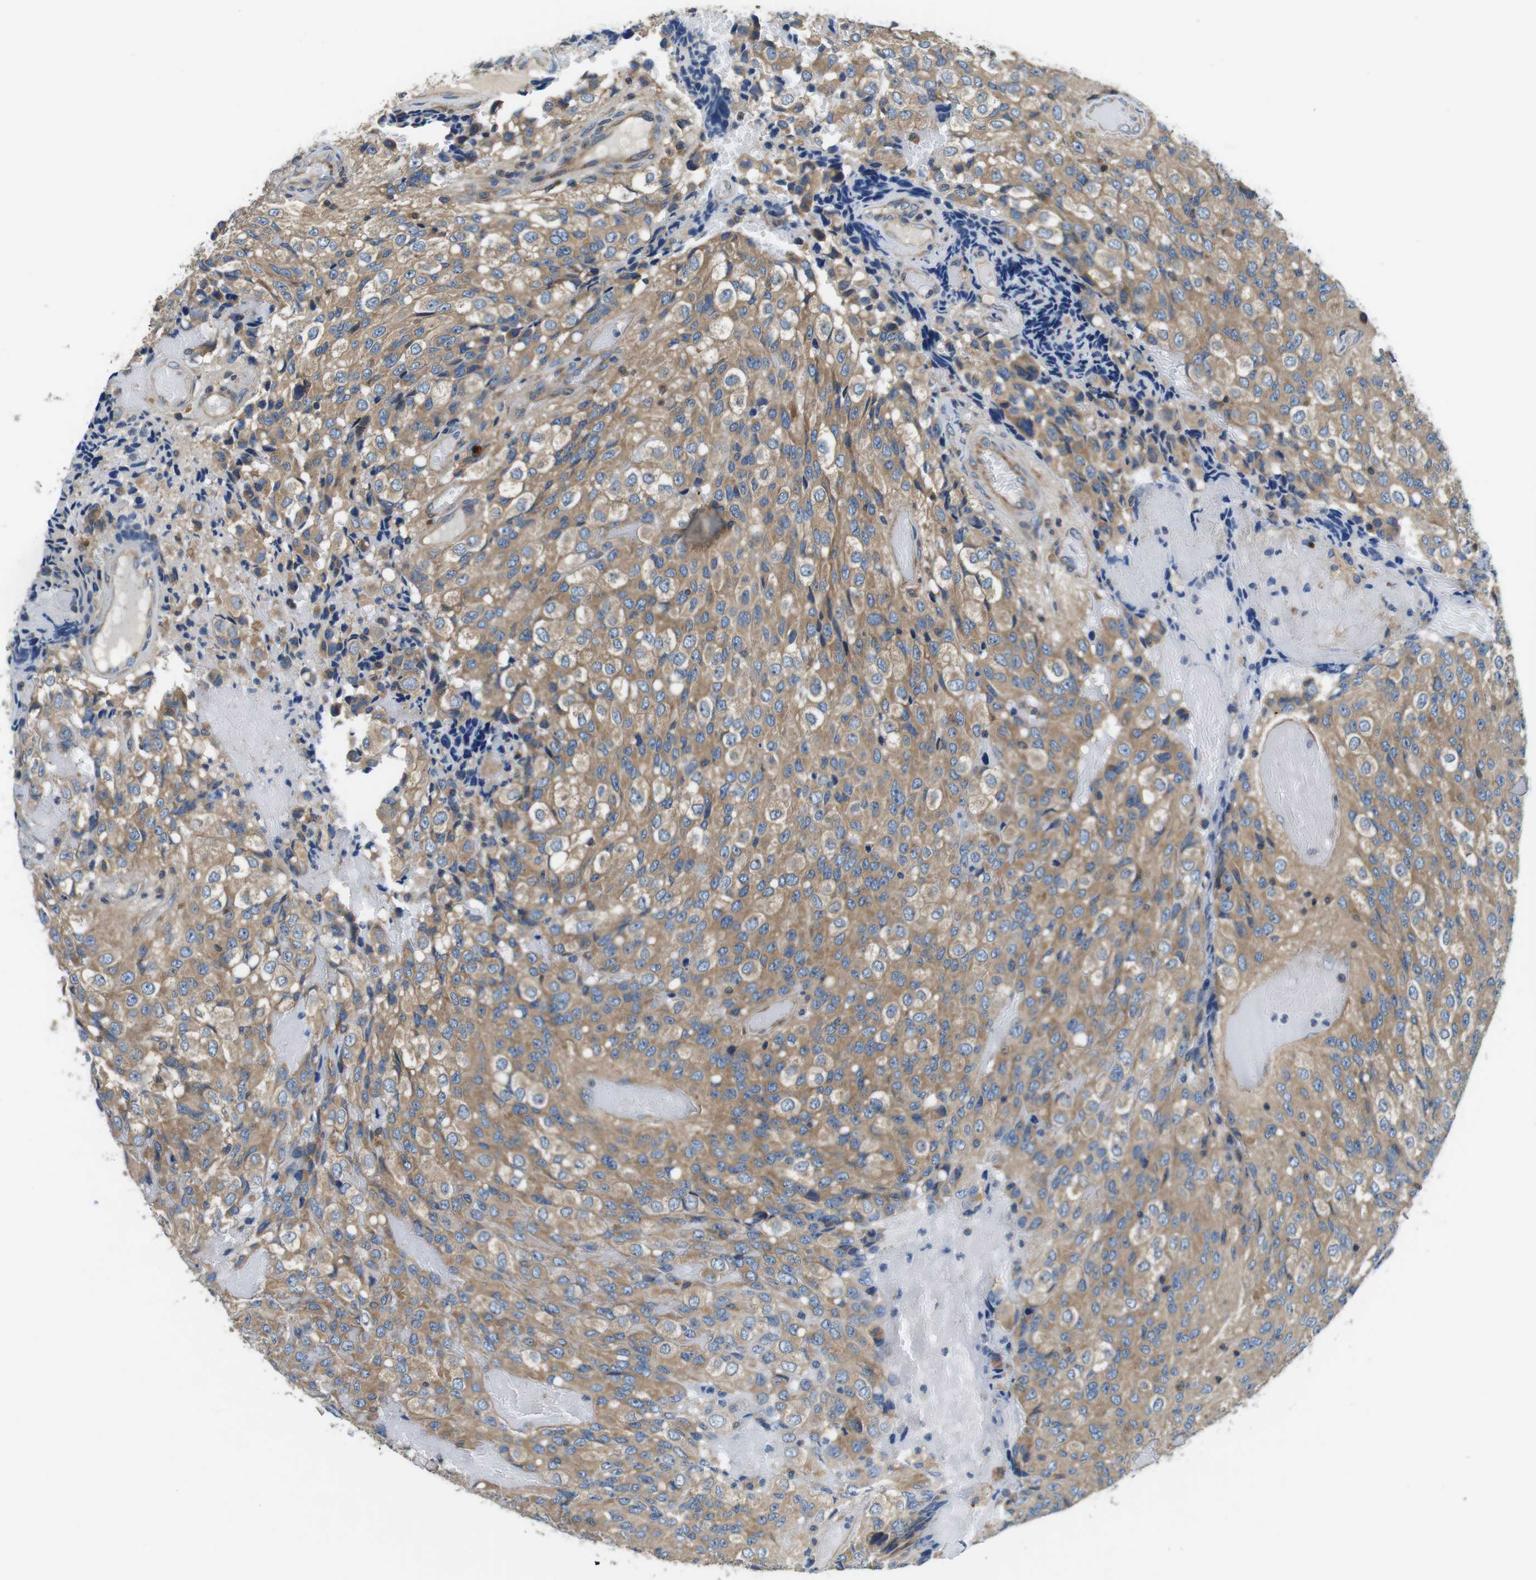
{"staining": {"intensity": "moderate", "quantity": ">75%", "location": "cytoplasmic/membranous"}, "tissue": "glioma", "cell_type": "Tumor cells", "image_type": "cancer", "snomed": [{"axis": "morphology", "description": "Glioma, malignant, High grade"}, {"axis": "topography", "description": "Brain"}], "caption": "Human glioma stained with a brown dye exhibits moderate cytoplasmic/membranous positive positivity in about >75% of tumor cells.", "gene": "DENND4C", "patient": {"sex": "male", "age": 32}}